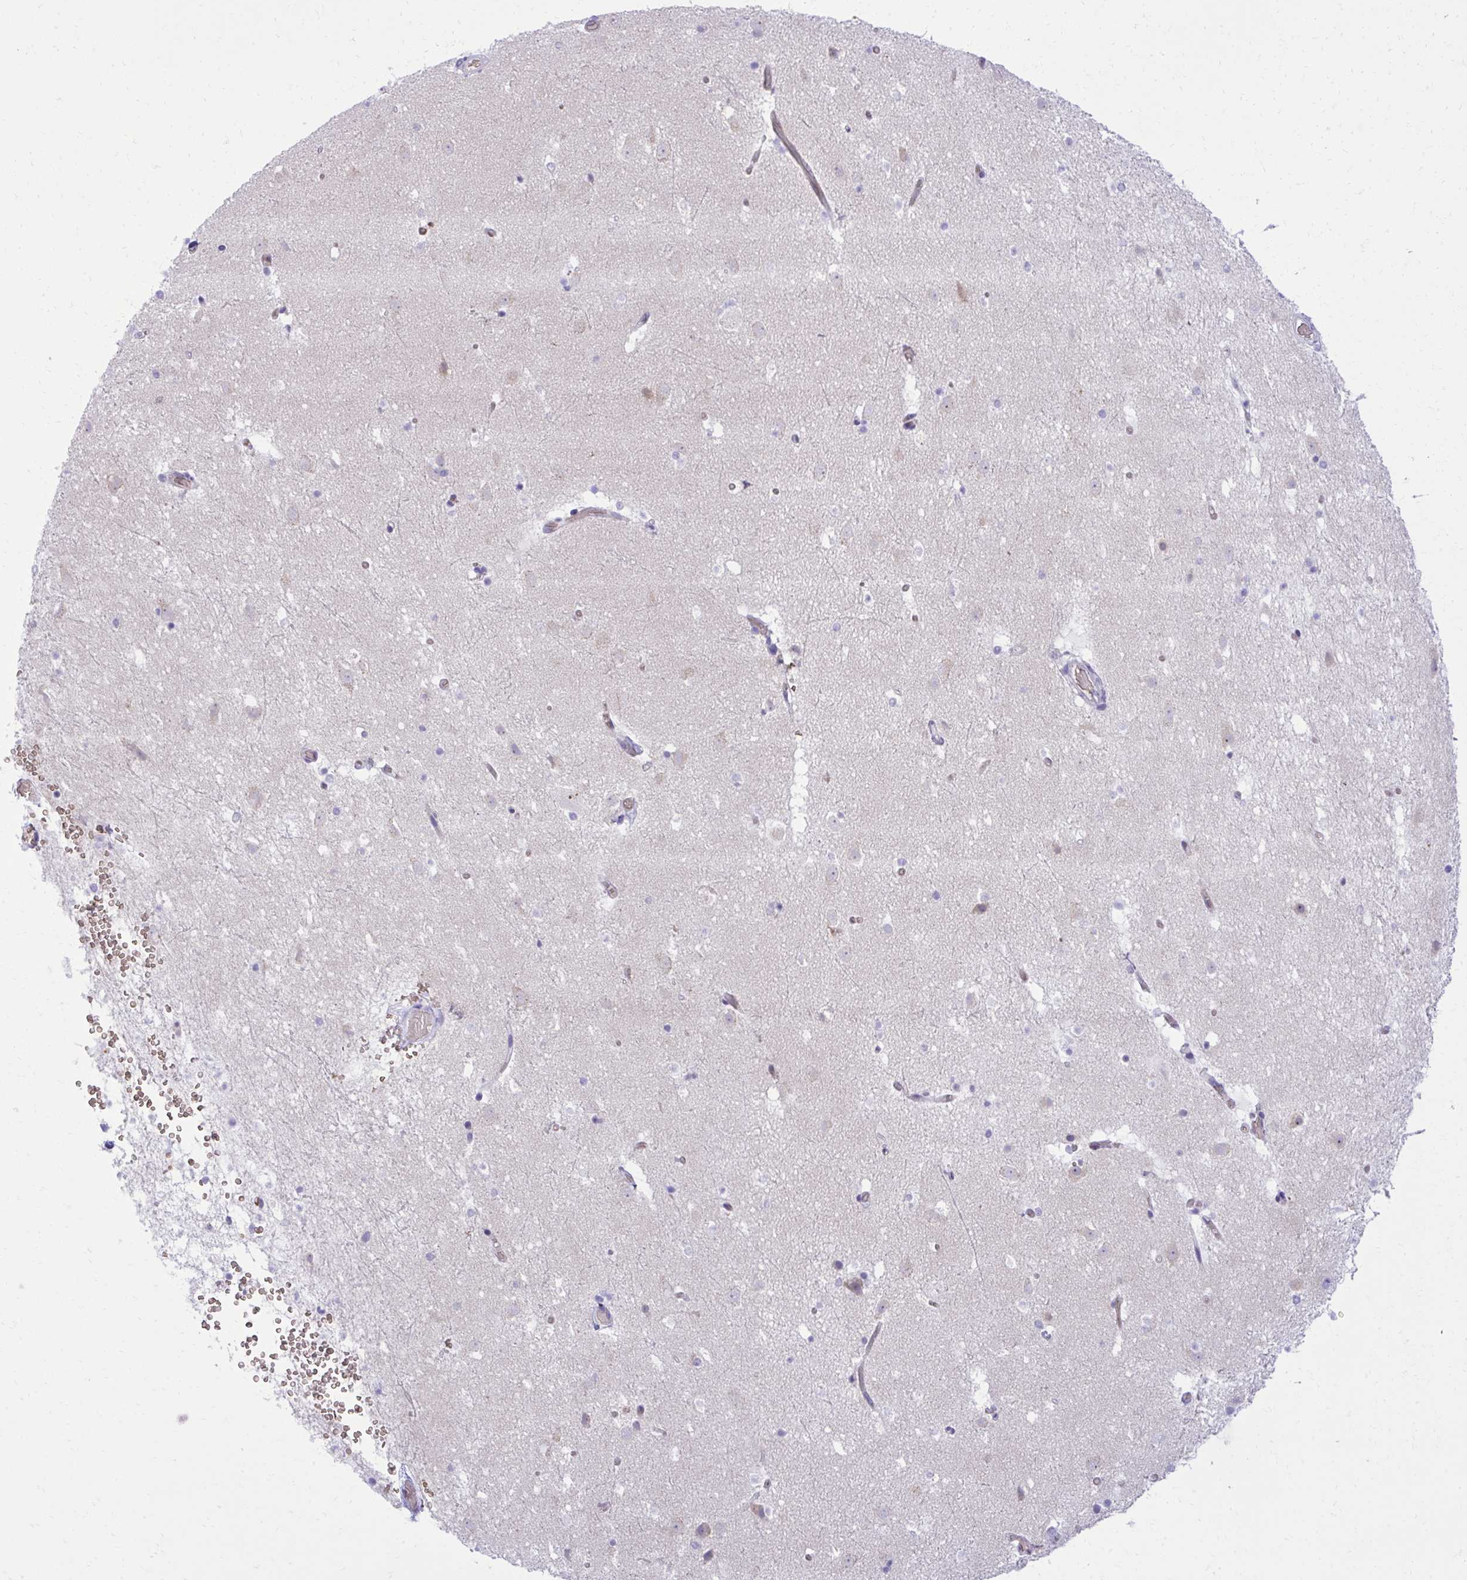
{"staining": {"intensity": "negative", "quantity": "none", "location": "none"}, "tissue": "caudate", "cell_type": "Glial cells", "image_type": "normal", "snomed": [{"axis": "morphology", "description": "Normal tissue, NOS"}, {"axis": "topography", "description": "Lateral ventricle wall"}], "caption": "The immunohistochemistry histopathology image has no significant staining in glial cells of caudate.", "gene": "PITPNM3", "patient": {"sex": "male", "age": 37}}